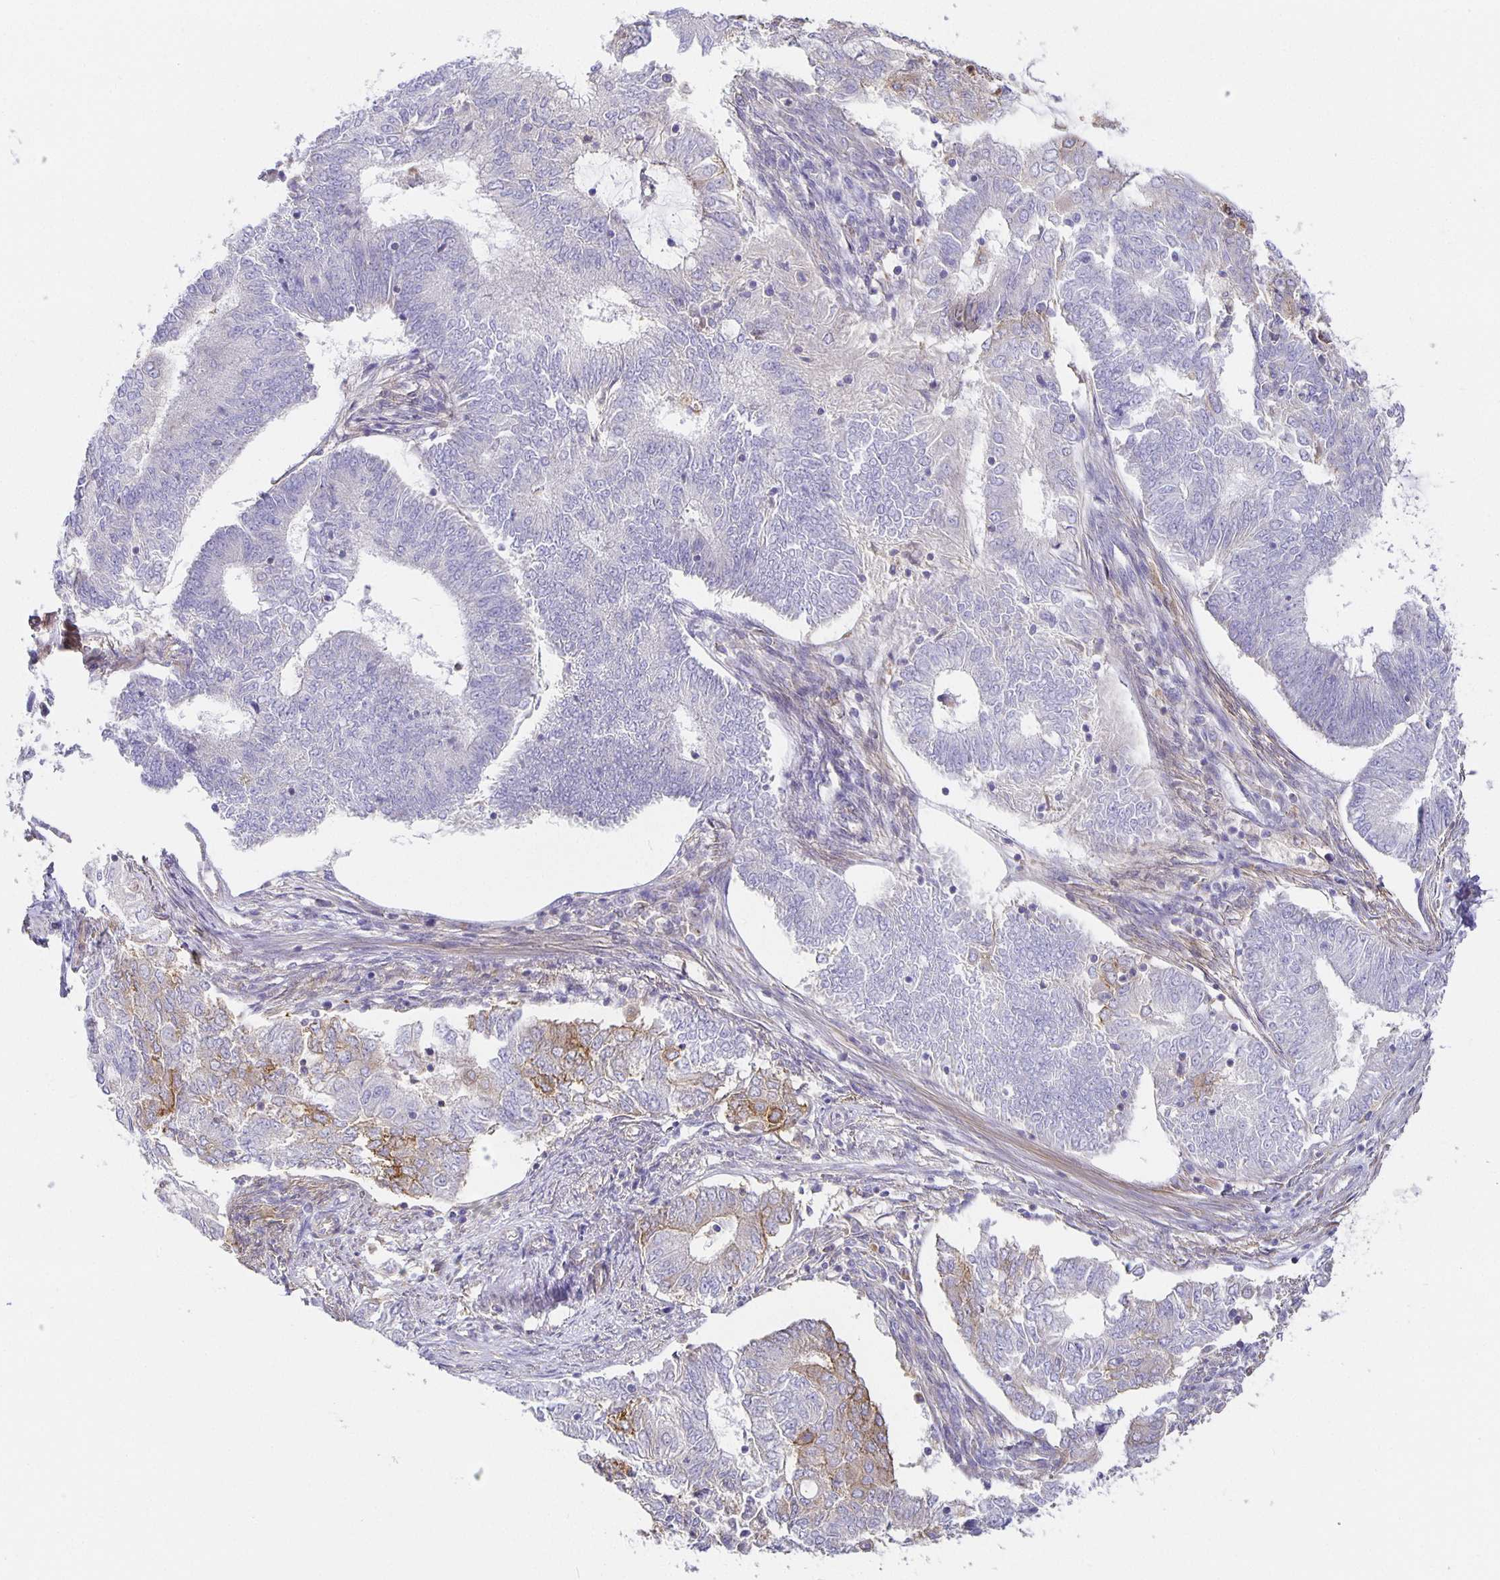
{"staining": {"intensity": "moderate", "quantity": "<25%", "location": "cytoplasmic/membranous"}, "tissue": "endometrial cancer", "cell_type": "Tumor cells", "image_type": "cancer", "snomed": [{"axis": "morphology", "description": "Adenocarcinoma, NOS"}, {"axis": "topography", "description": "Endometrium"}], "caption": "Brown immunohistochemical staining in human endometrial cancer demonstrates moderate cytoplasmic/membranous expression in approximately <25% of tumor cells.", "gene": "FLRT3", "patient": {"sex": "female", "age": 62}}